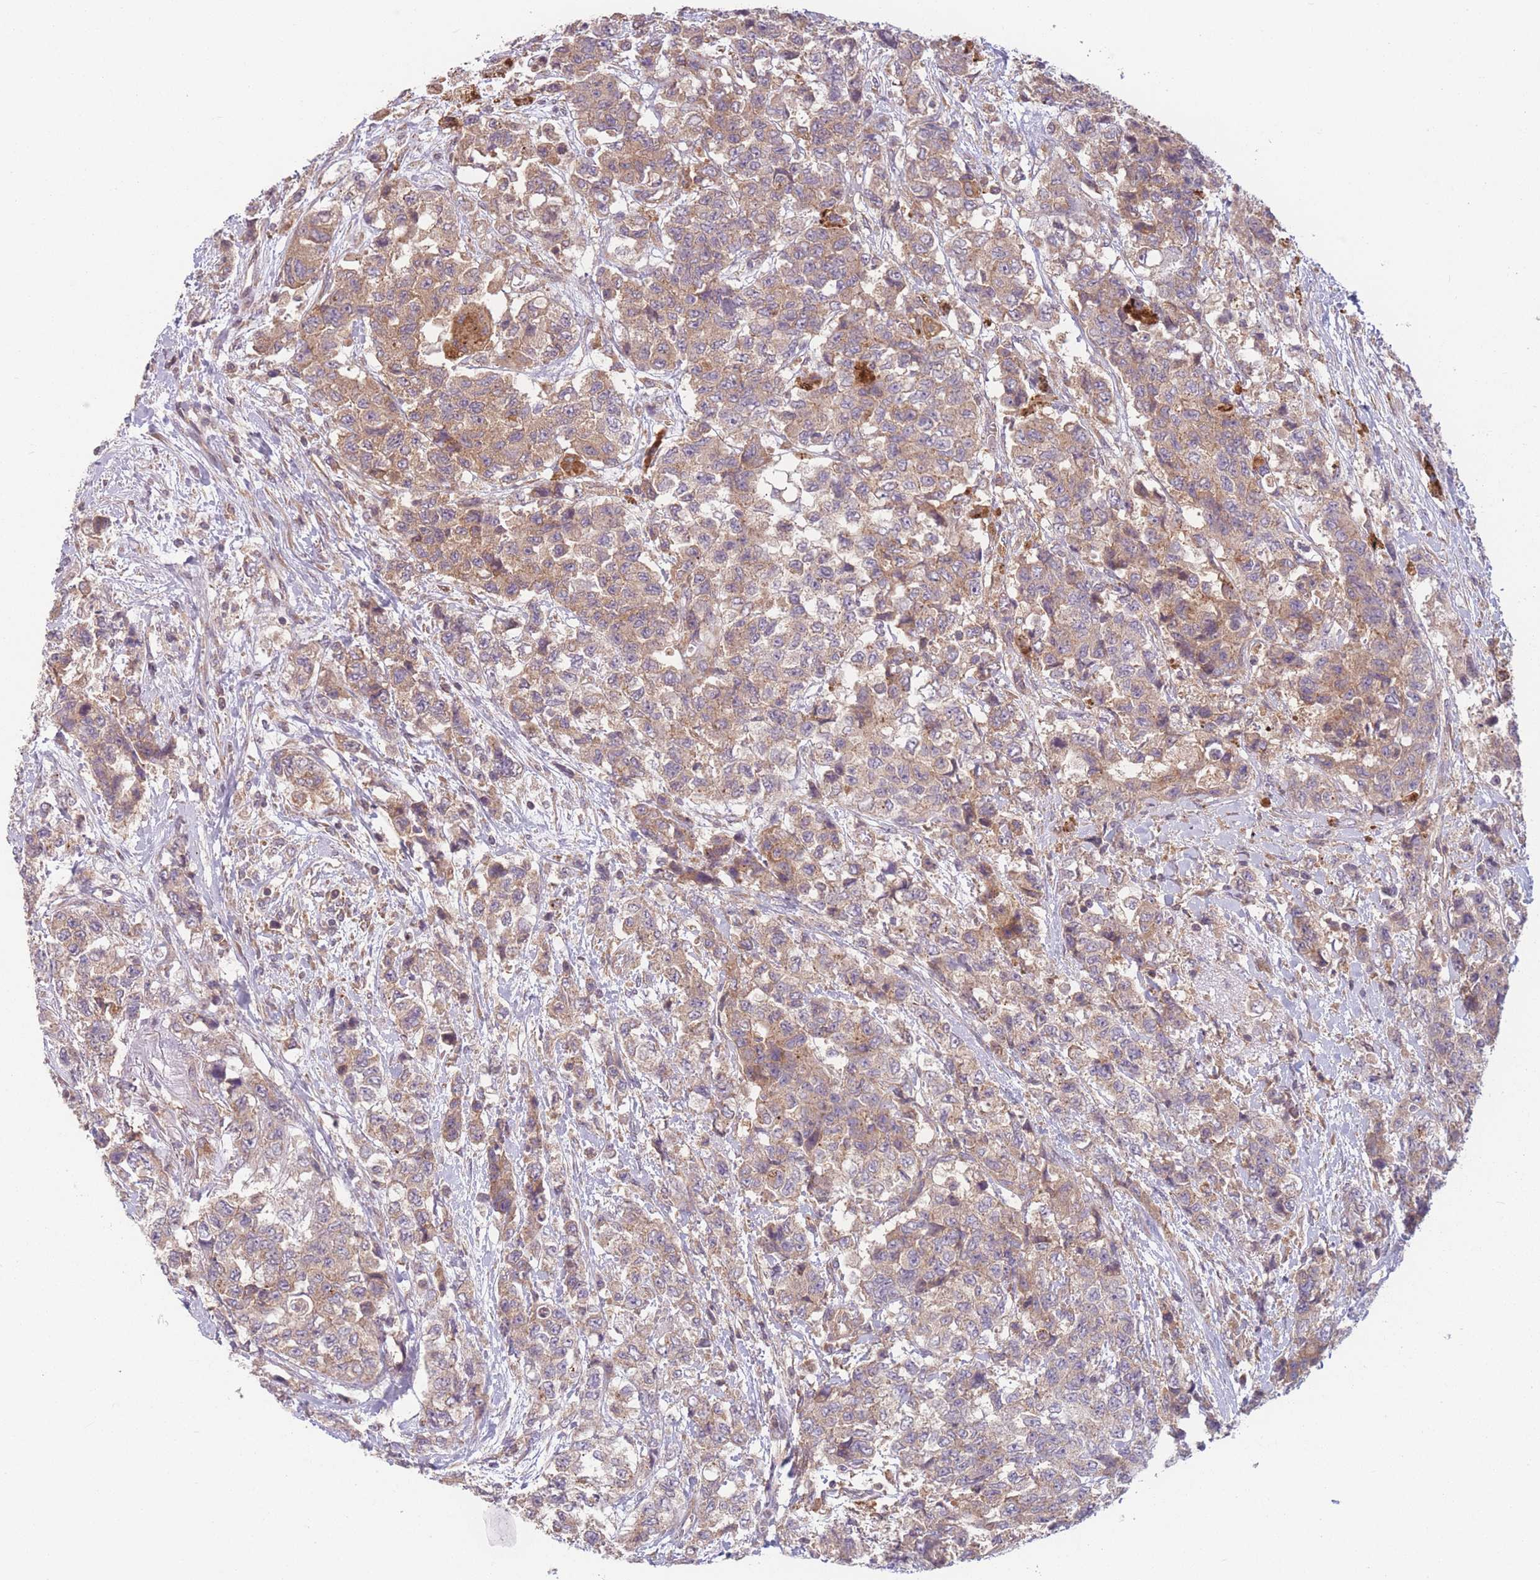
{"staining": {"intensity": "moderate", "quantity": "25%-75%", "location": "cytoplasmic/membranous"}, "tissue": "urothelial cancer", "cell_type": "Tumor cells", "image_type": "cancer", "snomed": [{"axis": "morphology", "description": "Urothelial carcinoma, High grade"}, {"axis": "topography", "description": "Urinary bladder"}], "caption": "A medium amount of moderate cytoplasmic/membranous expression is appreciated in approximately 25%-75% of tumor cells in high-grade urothelial carcinoma tissue.", "gene": "WASHC2A", "patient": {"sex": "female", "age": 78}}